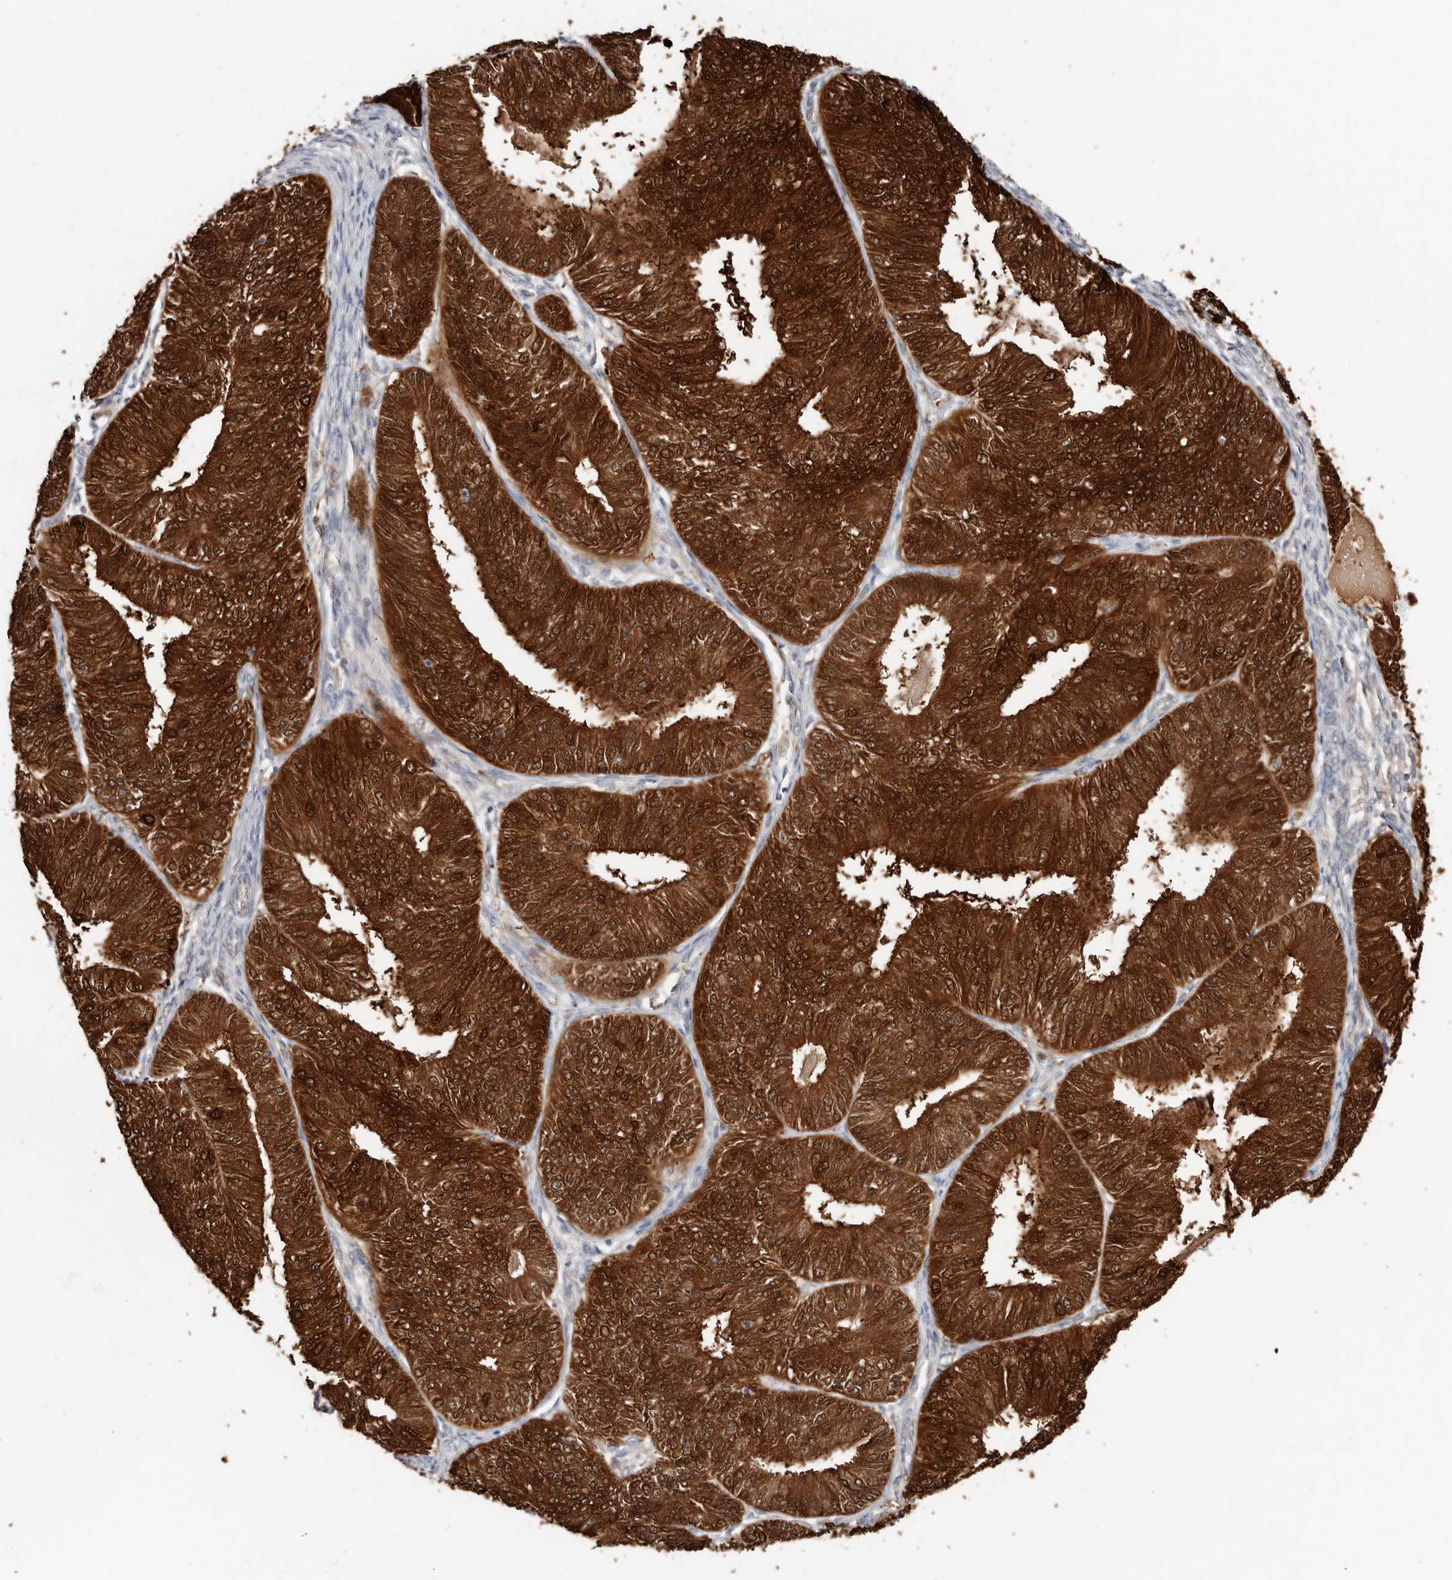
{"staining": {"intensity": "strong", "quantity": ">75%", "location": "cytoplasmic/membranous,nuclear"}, "tissue": "endometrial cancer", "cell_type": "Tumor cells", "image_type": "cancer", "snomed": [{"axis": "morphology", "description": "Adenocarcinoma, NOS"}, {"axis": "topography", "description": "Endometrium"}], "caption": "Human endometrial cancer (adenocarcinoma) stained with a brown dye displays strong cytoplasmic/membranous and nuclear positive staining in about >75% of tumor cells.", "gene": "ASRGL1", "patient": {"sex": "female", "age": 58}}